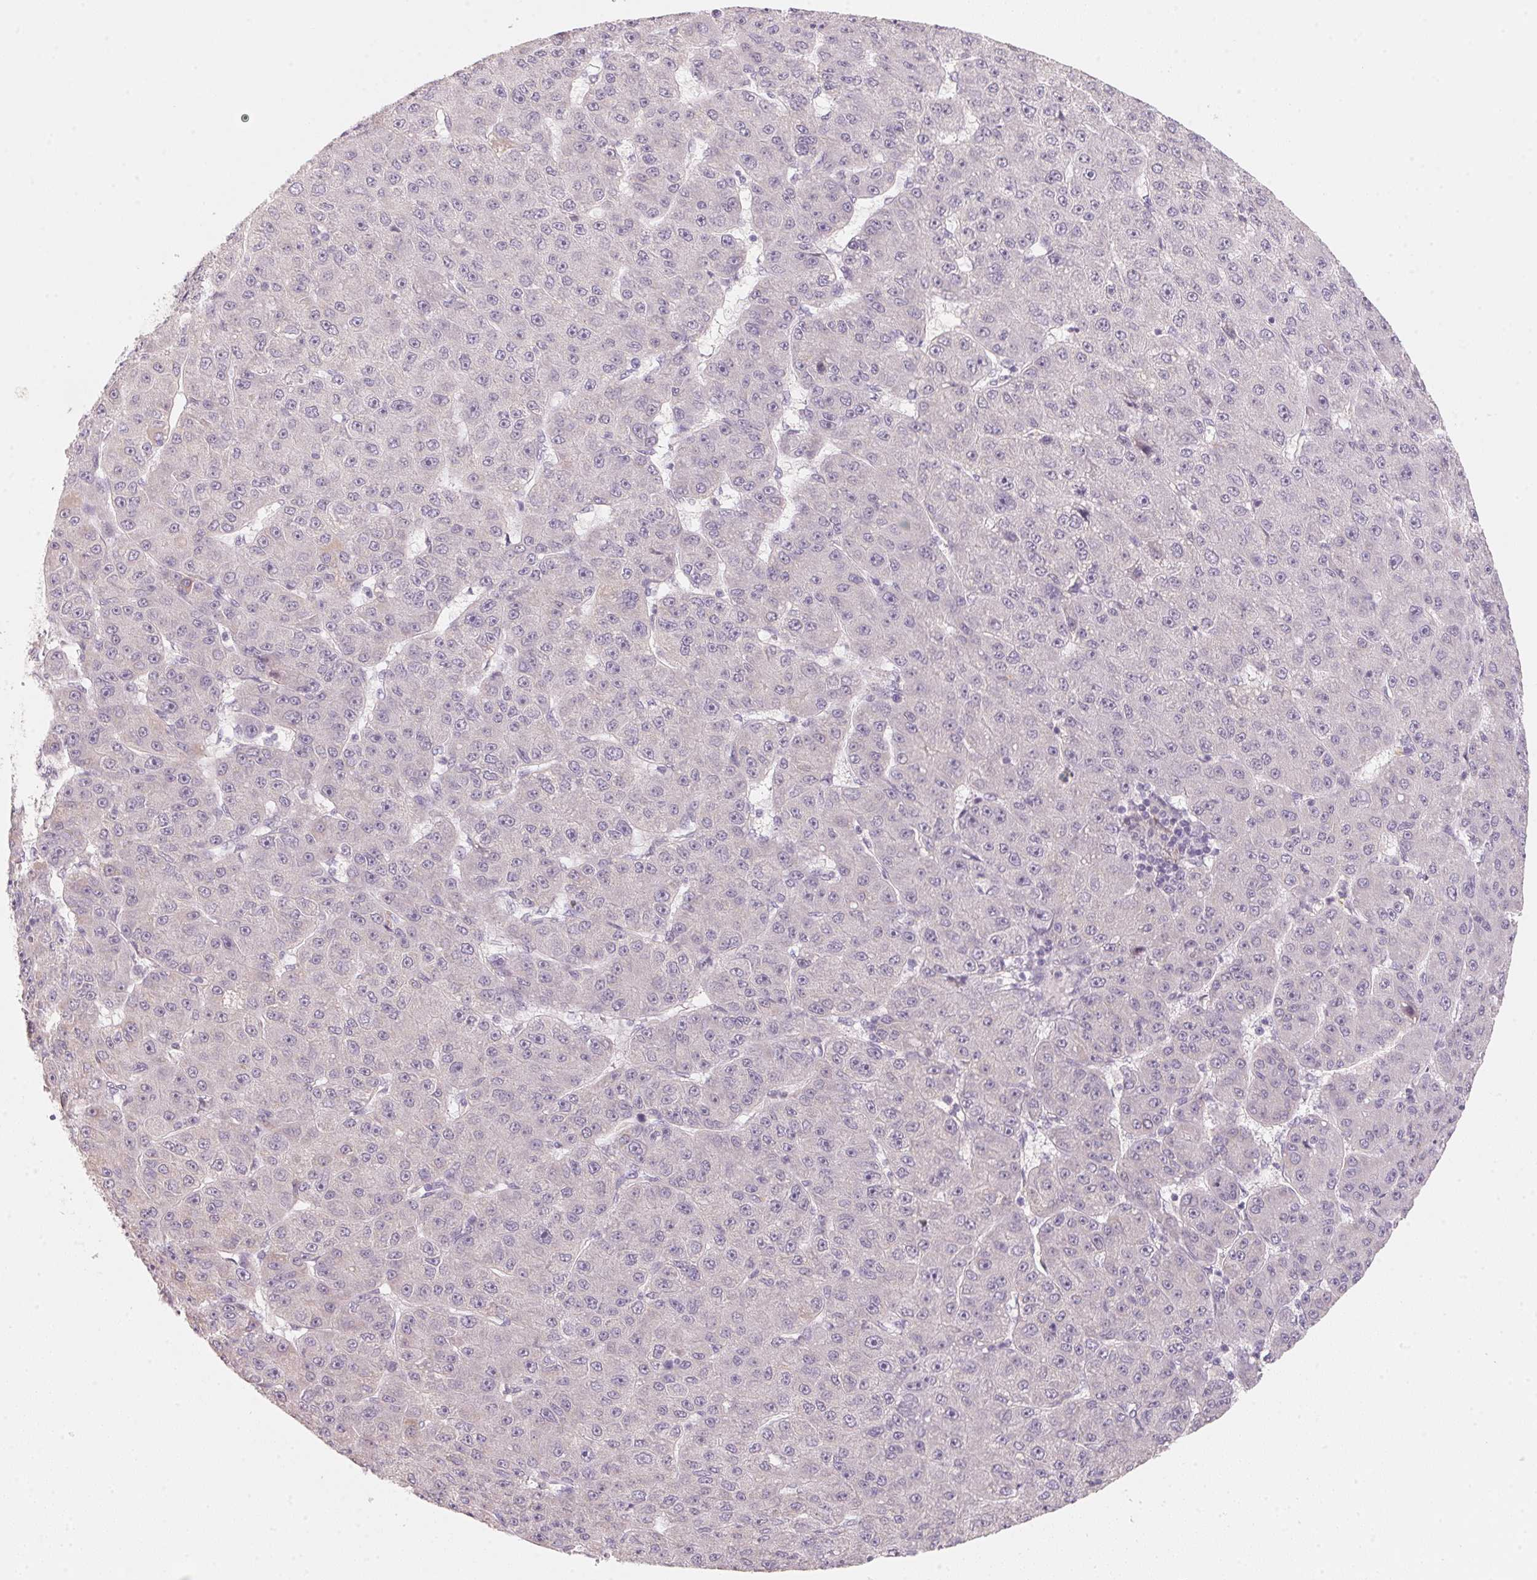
{"staining": {"intensity": "negative", "quantity": "none", "location": "none"}, "tissue": "liver cancer", "cell_type": "Tumor cells", "image_type": "cancer", "snomed": [{"axis": "morphology", "description": "Carcinoma, Hepatocellular, NOS"}, {"axis": "topography", "description": "Liver"}], "caption": "An IHC image of liver cancer (hepatocellular carcinoma) is shown. There is no staining in tumor cells of liver cancer (hepatocellular carcinoma). (Stains: DAB (3,3'-diaminobenzidine) immunohistochemistry (IHC) with hematoxylin counter stain, Microscopy: brightfield microscopy at high magnification).", "gene": "ANKRD31", "patient": {"sex": "male", "age": 67}}